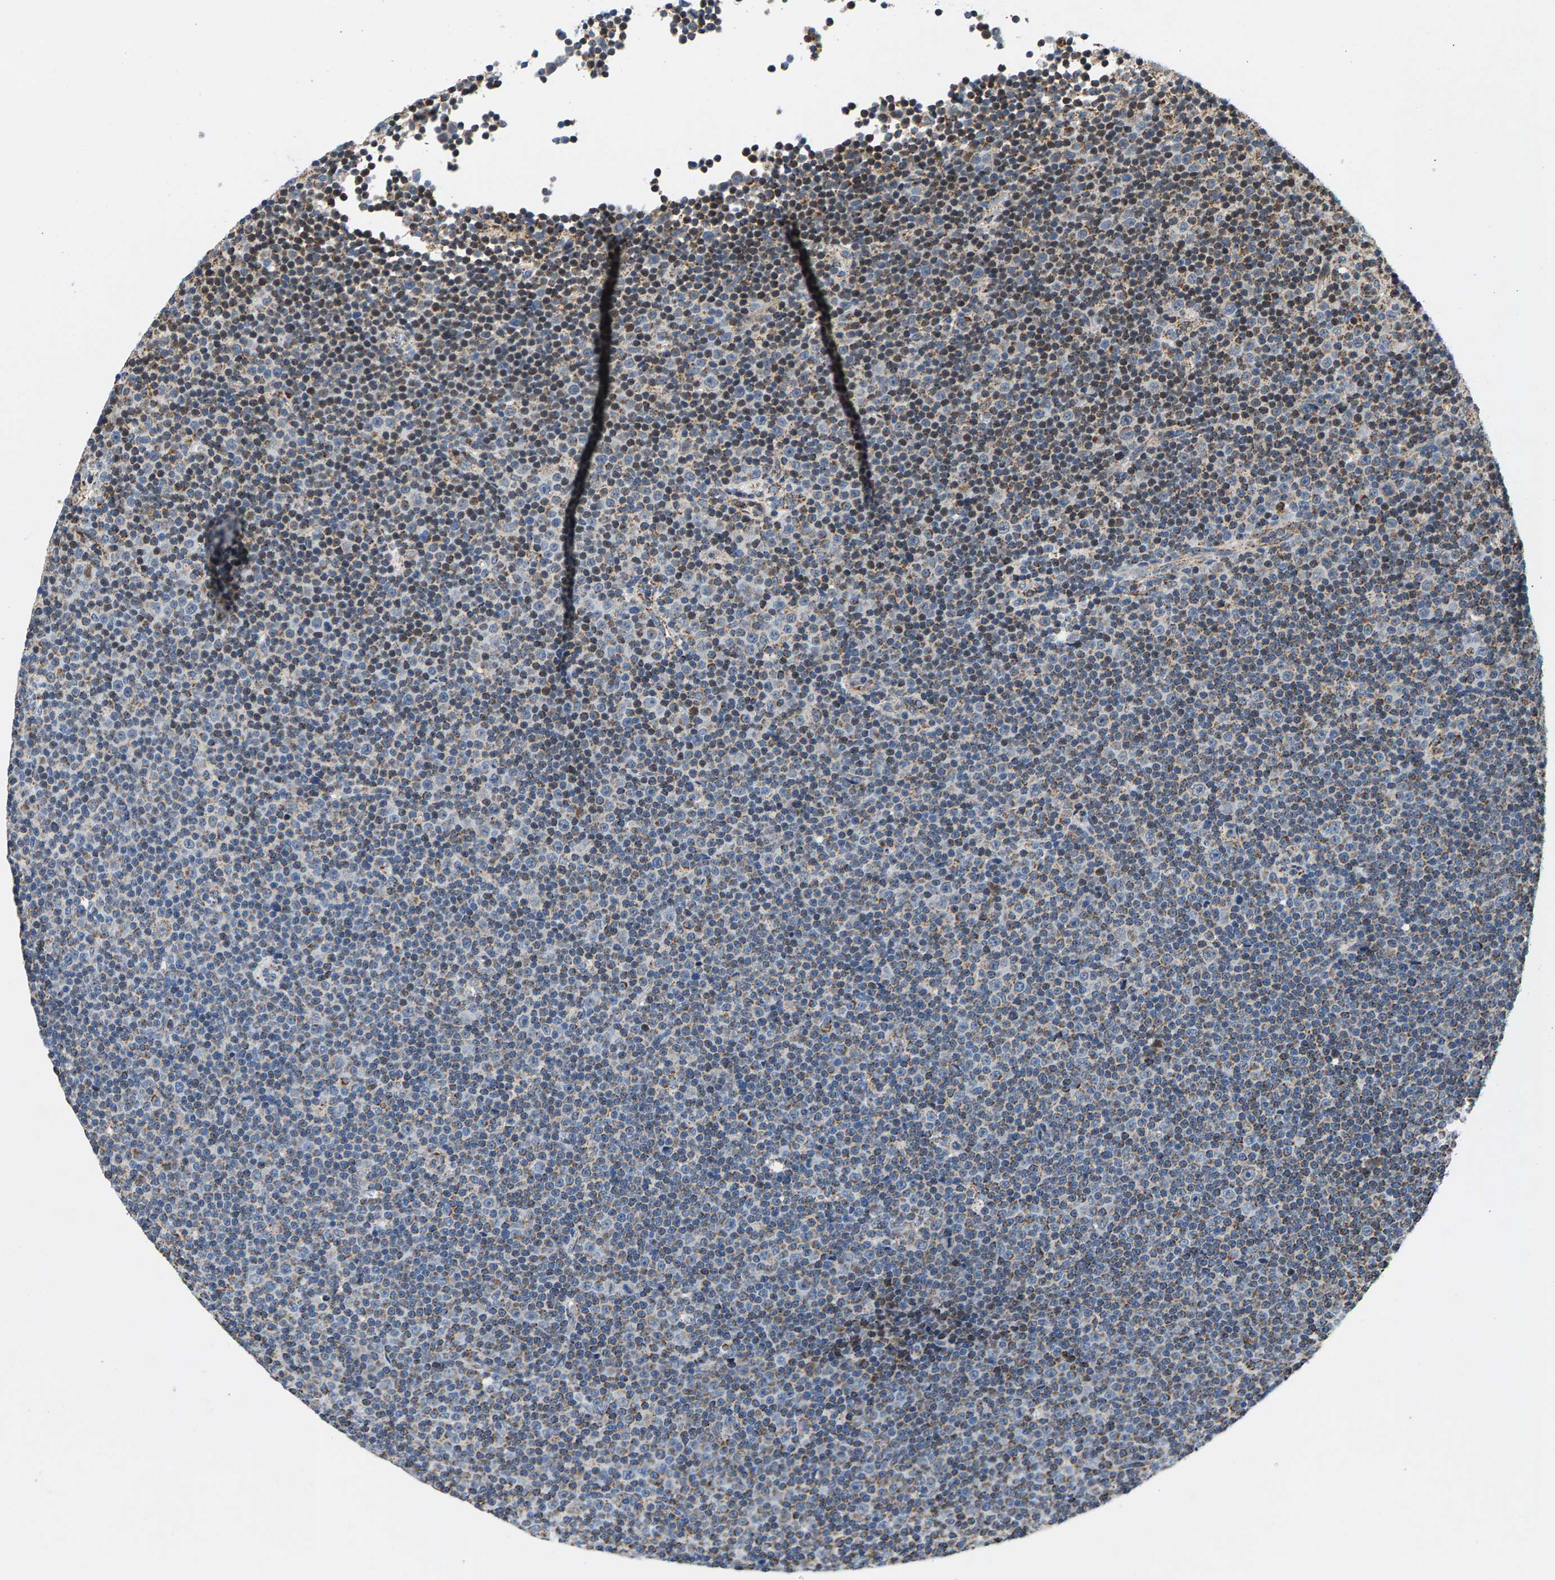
{"staining": {"intensity": "moderate", "quantity": ">75%", "location": "cytoplasmic/membranous"}, "tissue": "lymphoma", "cell_type": "Tumor cells", "image_type": "cancer", "snomed": [{"axis": "morphology", "description": "Malignant lymphoma, non-Hodgkin's type, Low grade"}, {"axis": "topography", "description": "Lymph node"}], "caption": "The image displays a brown stain indicating the presence of a protein in the cytoplasmic/membranous of tumor cells in low-grade malignant lymphoma, non-Hodgkin's type.", "gene": "PDE1A", "patient": {"sex": "female", "age": 67}}